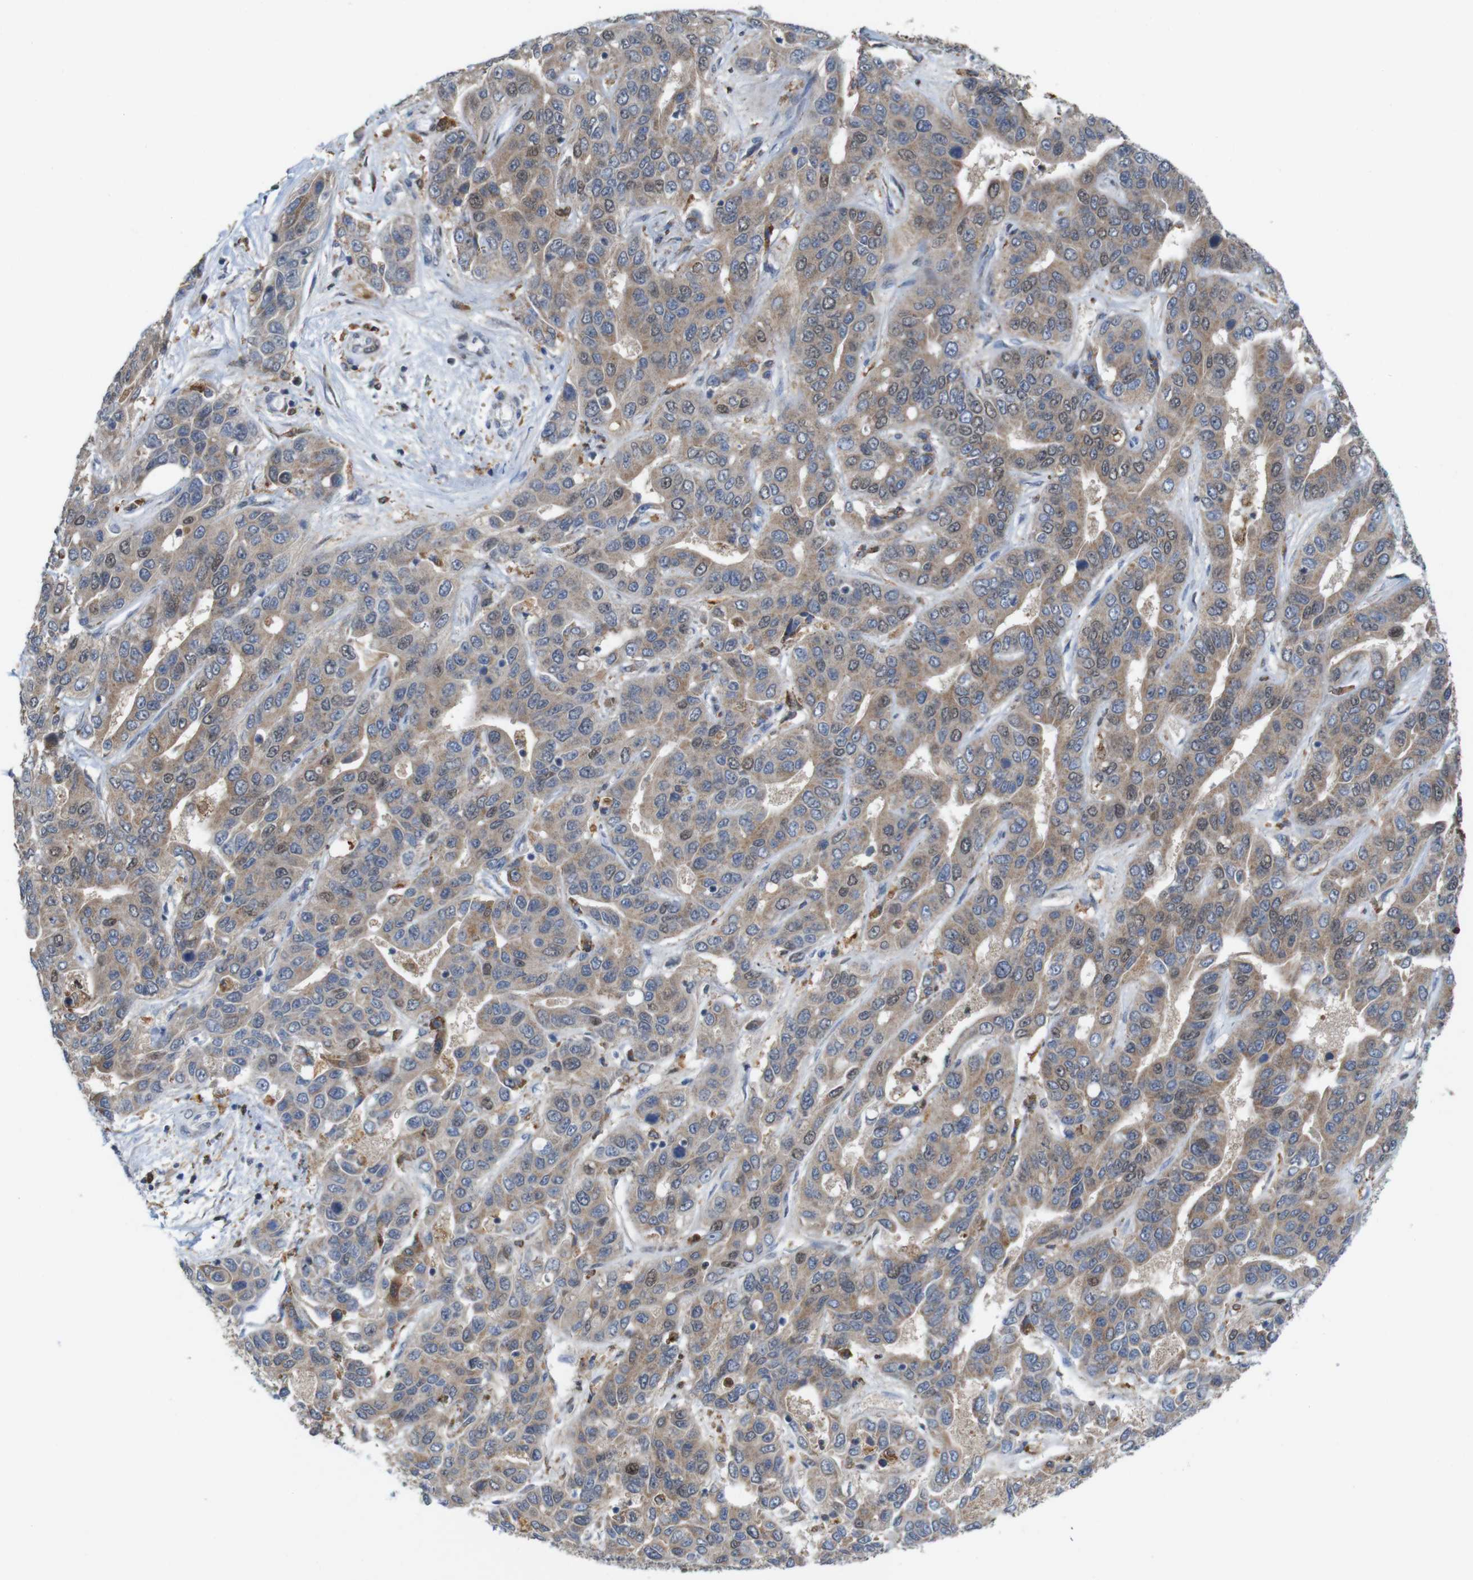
{"staining": {"intensity": "moderate", "quantity": ">75%", "location": "cytoplasmic/membranous,nuclear"}, "tissue": "liver cancer", "cell_type": "Tumor cells", "image_type": "cancer", "snomed": [{"axis": "morphology", "description": "Cholangiocarcinoma"}, {"axis": "topography", "description": "Liver"}], "caption": "This is a photomicrograph of immunohistochemistry staining of cholangiocarcinoma (liver), which shows moderate expression in the cytoplasmic/membranous and nuclear of tumor cells.", "gene": "PNMA8A", "patient": {"sex": "female", "age": 52}}